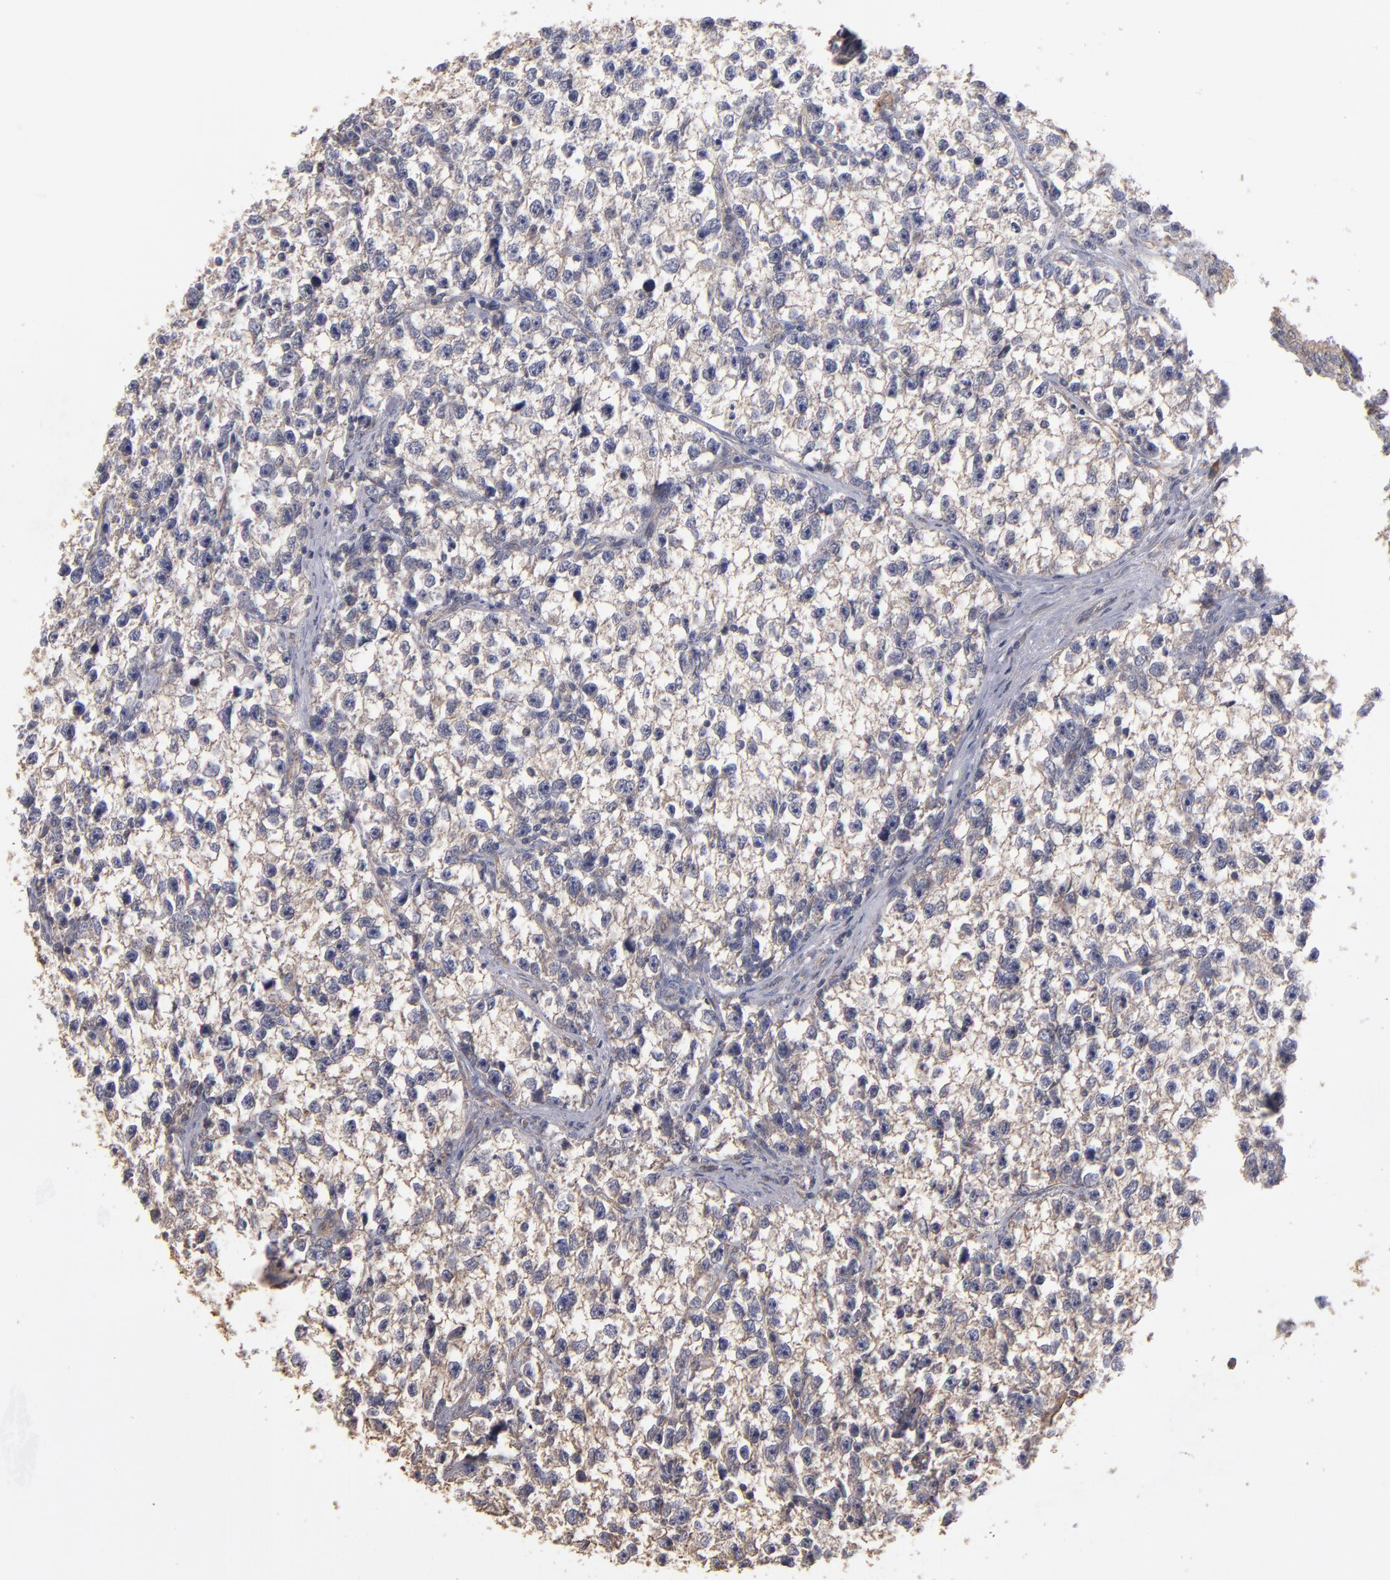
{"staining": {"intensity": "weak", "quantity": ">75%", "location": "cytoplasmic/membranous"}, "tissue": "testis cancer", "cell_type": "Tumor cells", "image_type": "cancer", "snomed": [{"axis": "morphology", "description": "Seminoma, NOS"}, {"axis": "morphology", "description": "Carcinoma, Embryonal, NOS"}, {"axis": "topography", "description": "Testis"}], "caption": "The immunohistochemical stain labels weak cytoplasmic/membranous expression in tumor cells of testis cancer tissue. (DAB (3,3'-diaminobenzidine) = brown stain, brightfield microscopy at high magnification).", "gene": "DMD", "patient": {"sex": "male", "age": 30}}